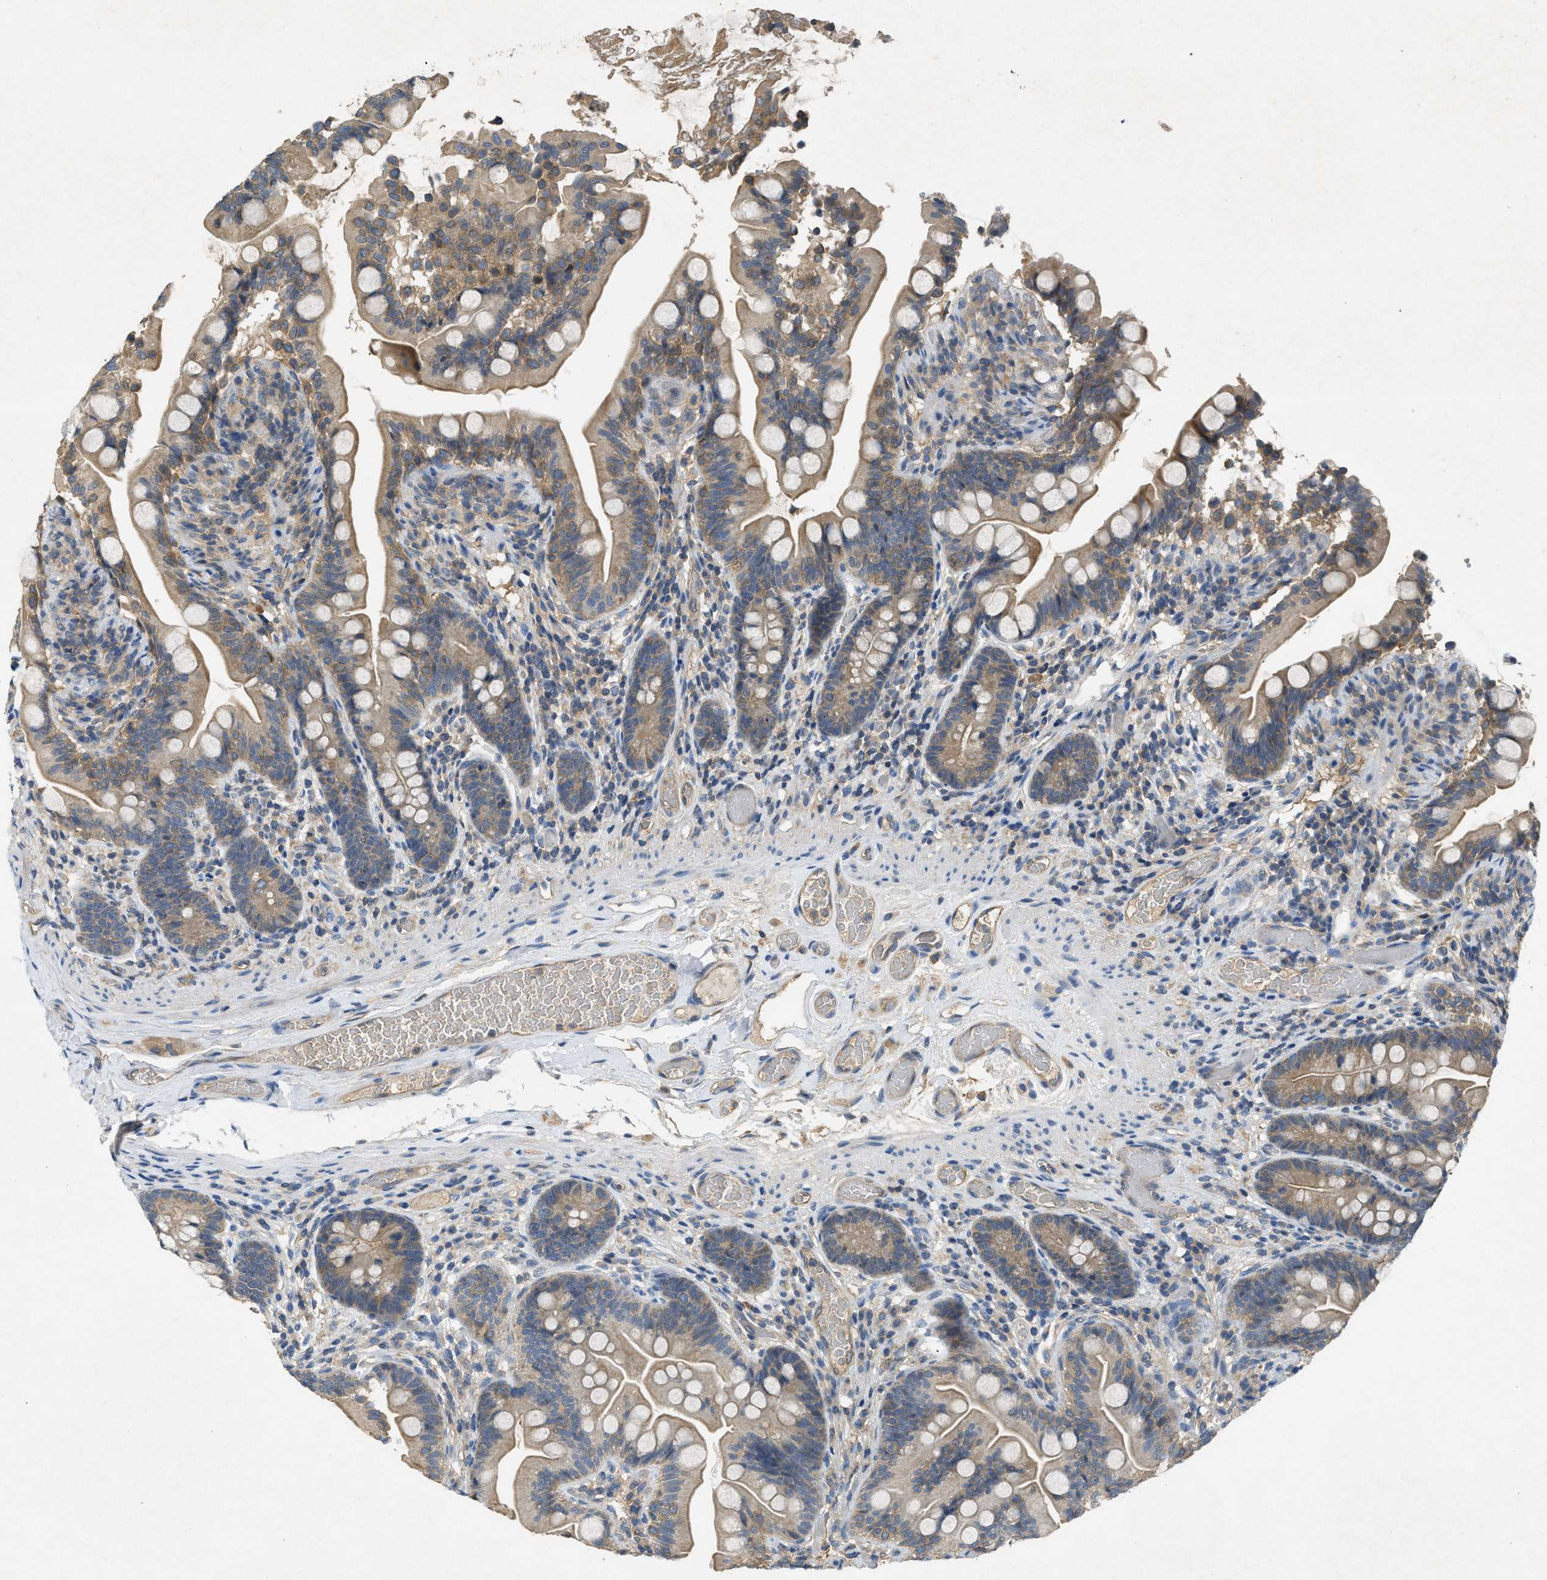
{"staining": {"intensity": "moderate", "quantity": "25%-75%", "location": "cytoplasmic/membranous"}, "tissue": "small intestine", "cell_type": "Glandular cells", "image_type": "normal", "snomed": [{"axis": "morphology", "description": "Normal tissue, NOS"}, {"axis": "topography", "description": "Small intestine"}], "caption": "Immunohistochemical staining of unremarkable human small intestine displays 25%-75% levels of moderate cytoplasmic/membranous protein staining in about 25%-75% of glandular cells. (Brightfield microscopy of DAB IHC at high magnification).", "gene": "PPP3CA", "patient": {"sex": "female", "age": 56}}